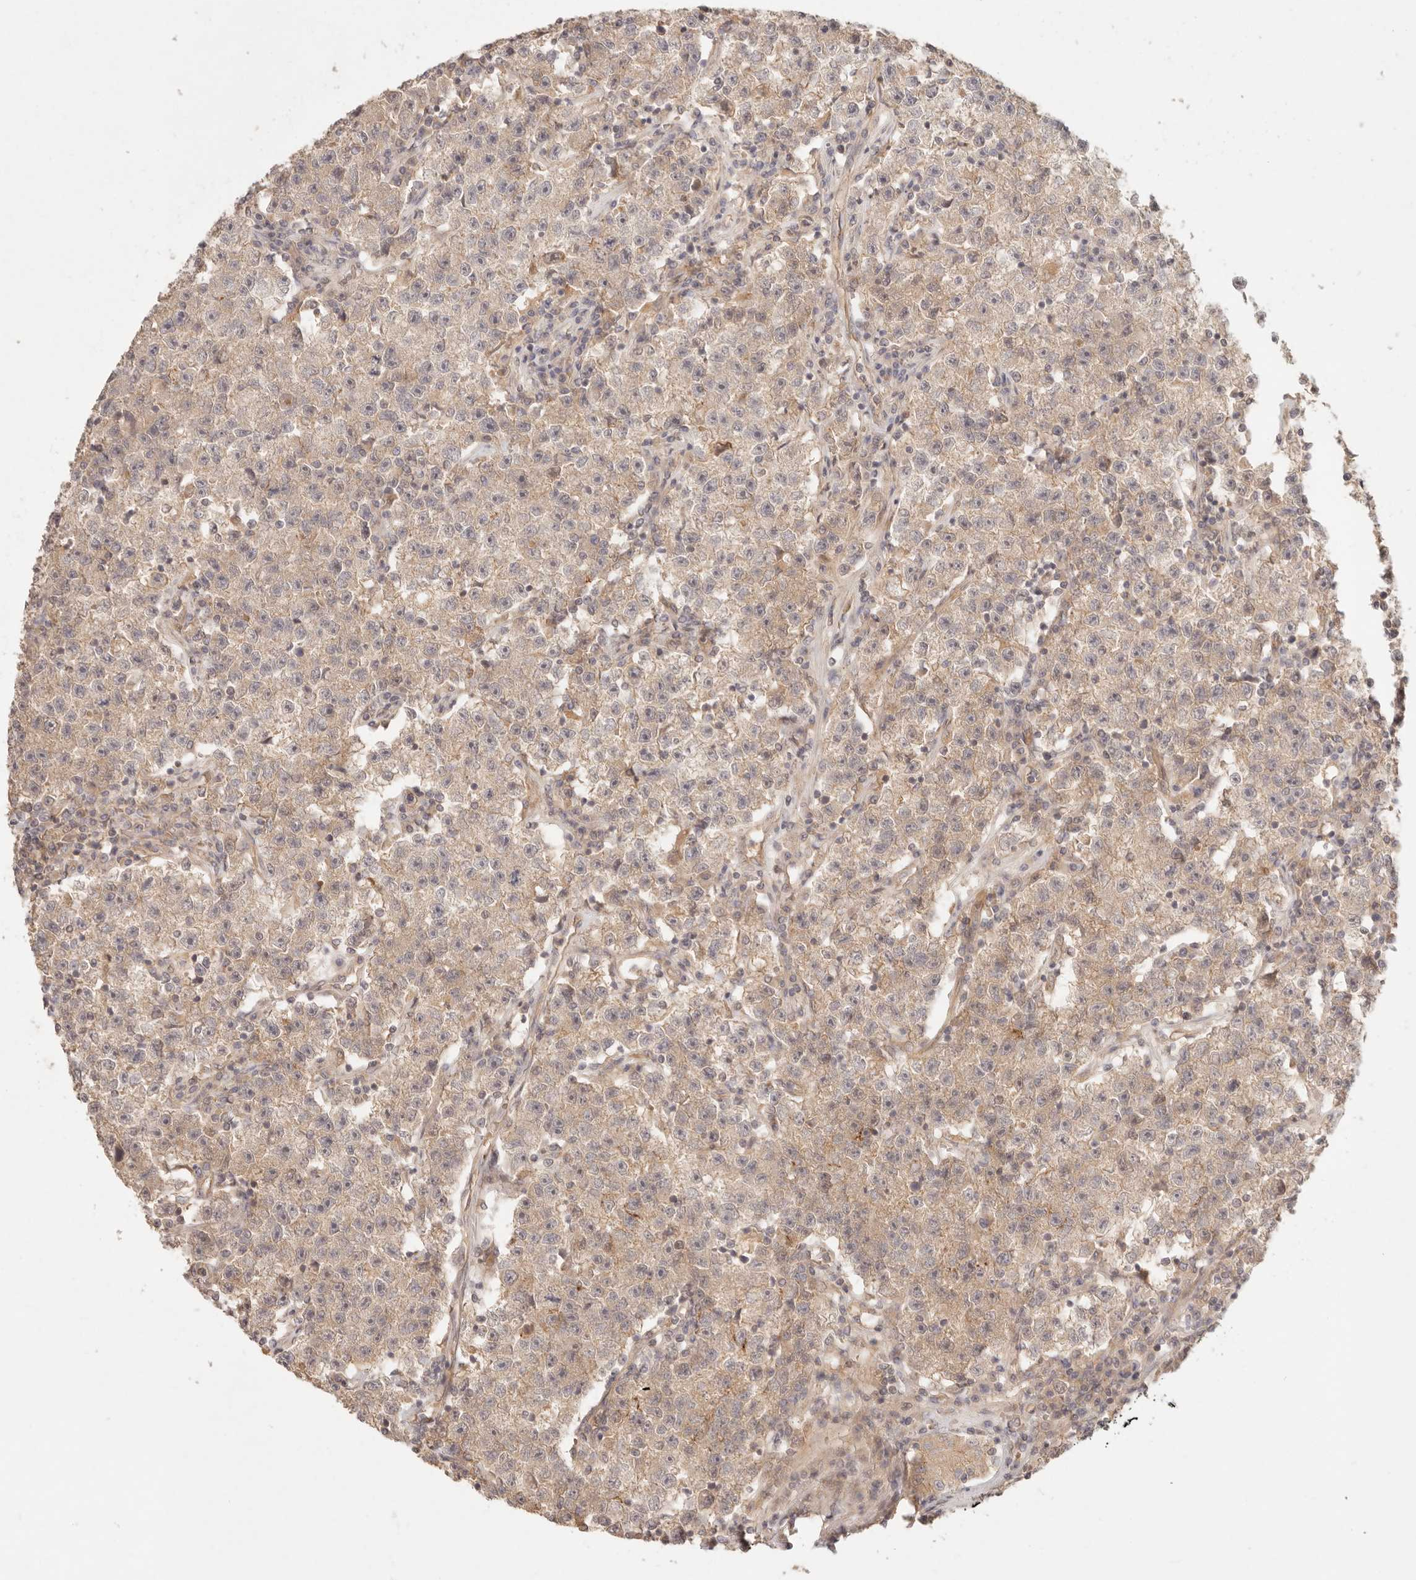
{"staining": {"intensity": "weak", "quantity": "25%-75%", "location": "cytoplasmic/membranous"}, "tissue": "testis cancer", "cell_type": "Tumor cells", "image_type": "cancer", "snomed": [{"axis": "morphology", "description": "Seminoma, NOS"}, {"axis": "topography", "description": "Testis"}], "caption": "The image reveals immunohistochemical staining of testis cancer (seminoma). There is weak cytoplasmic/membranous positivity is seen in approximately 25%-75% of tumor cells. (Brightfield microscopy of DAB IHC at high magnification).", "gene": "PPP1R3B", "patient": {"sex": "male", "age": 22}}